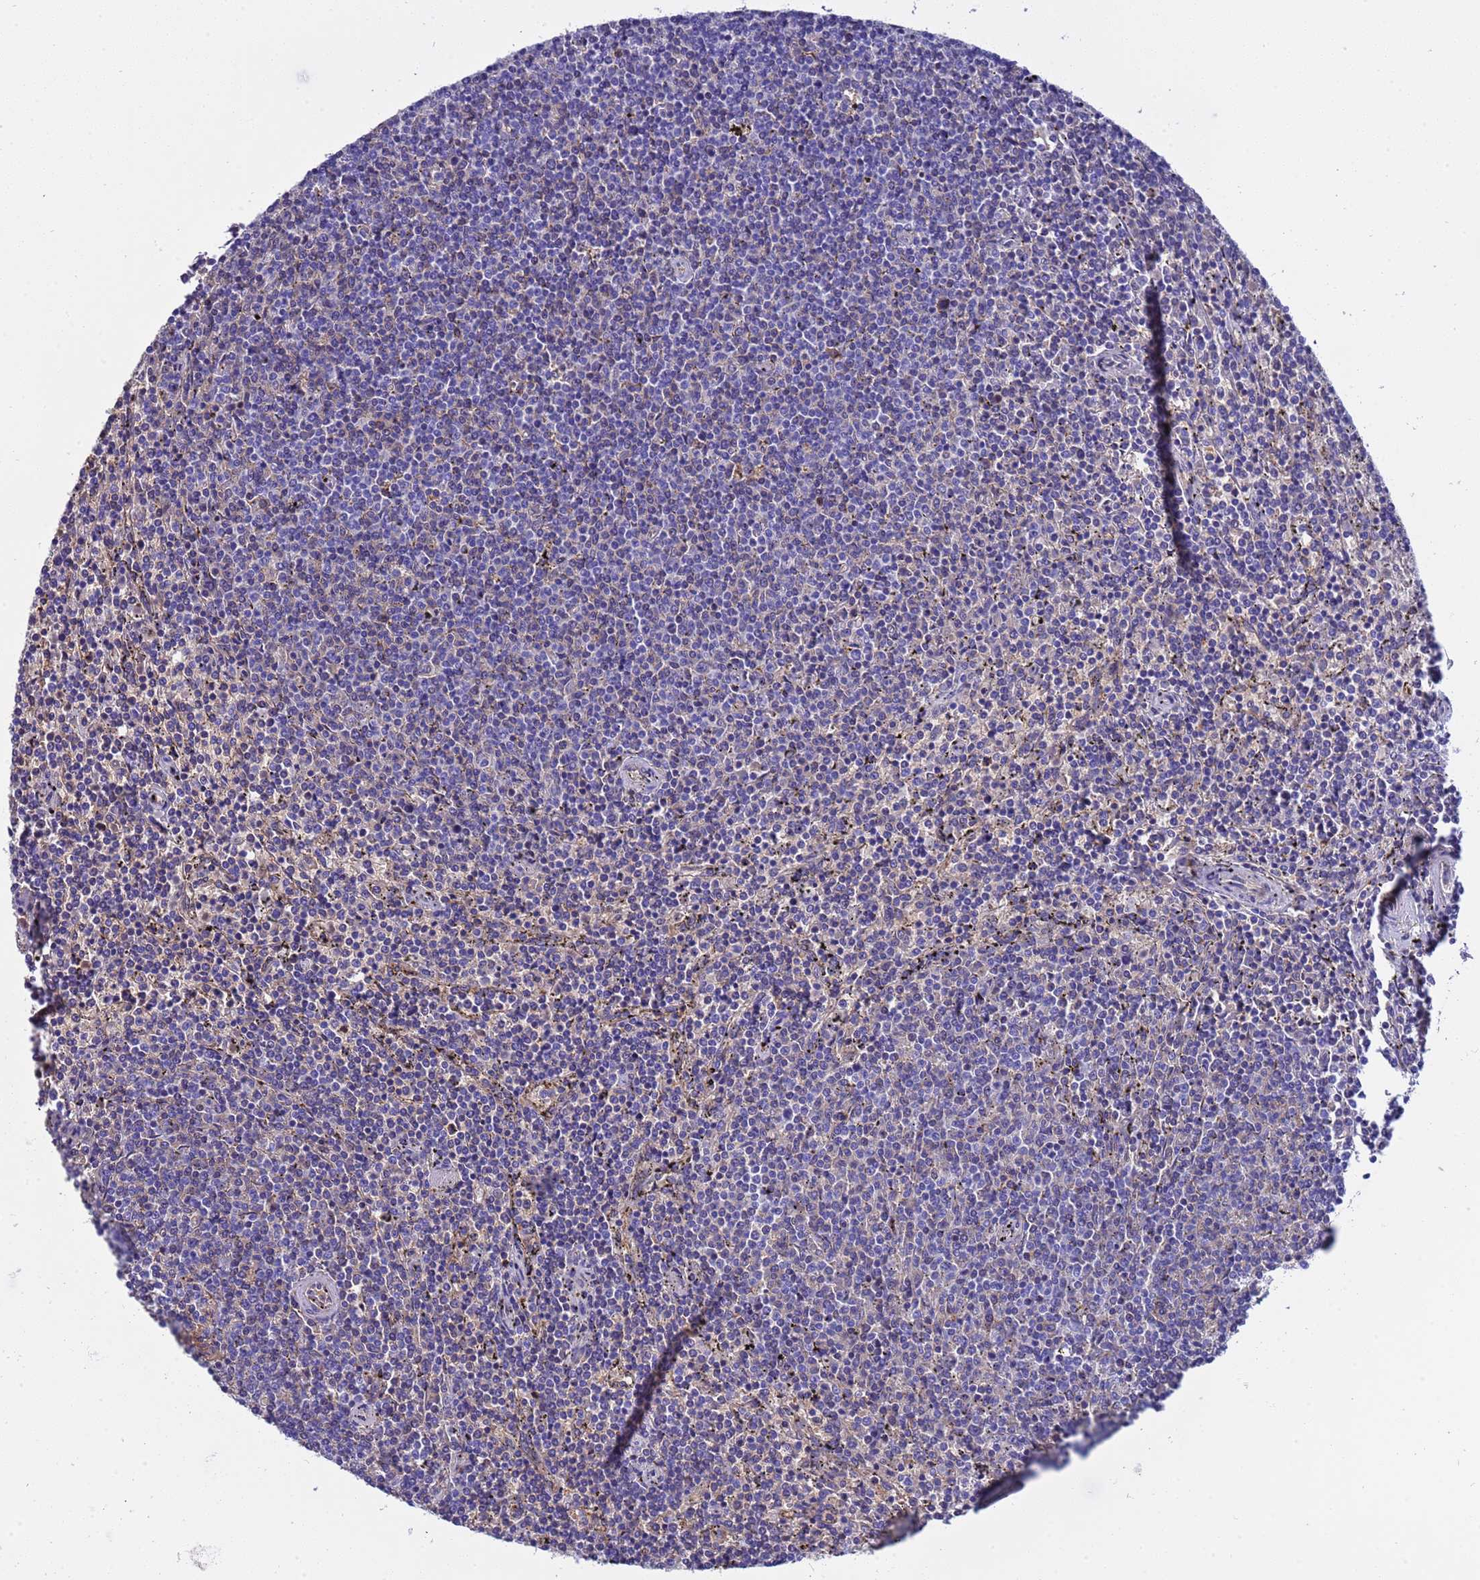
{"staining": {"intensity": "negative", "quantity": "none", "location": "none"}, "tissue": "lymphoma", "cell_type": "Tumor cells", "image_type": "cancer", "snomed": [{"axis": "morphology", "description": "Malignant lymphoma, non-Hodgkin's type, Low grade"}, {"axis": "topography", "description": "Spleen"}], "caption": "This is a photomicrograph of immunohistochemistry (IHC) staining of lymphoma, which shows no positivity in tumor cells.", "gene": "H1-7", "patient": {"sex": "female", "age": 50}}